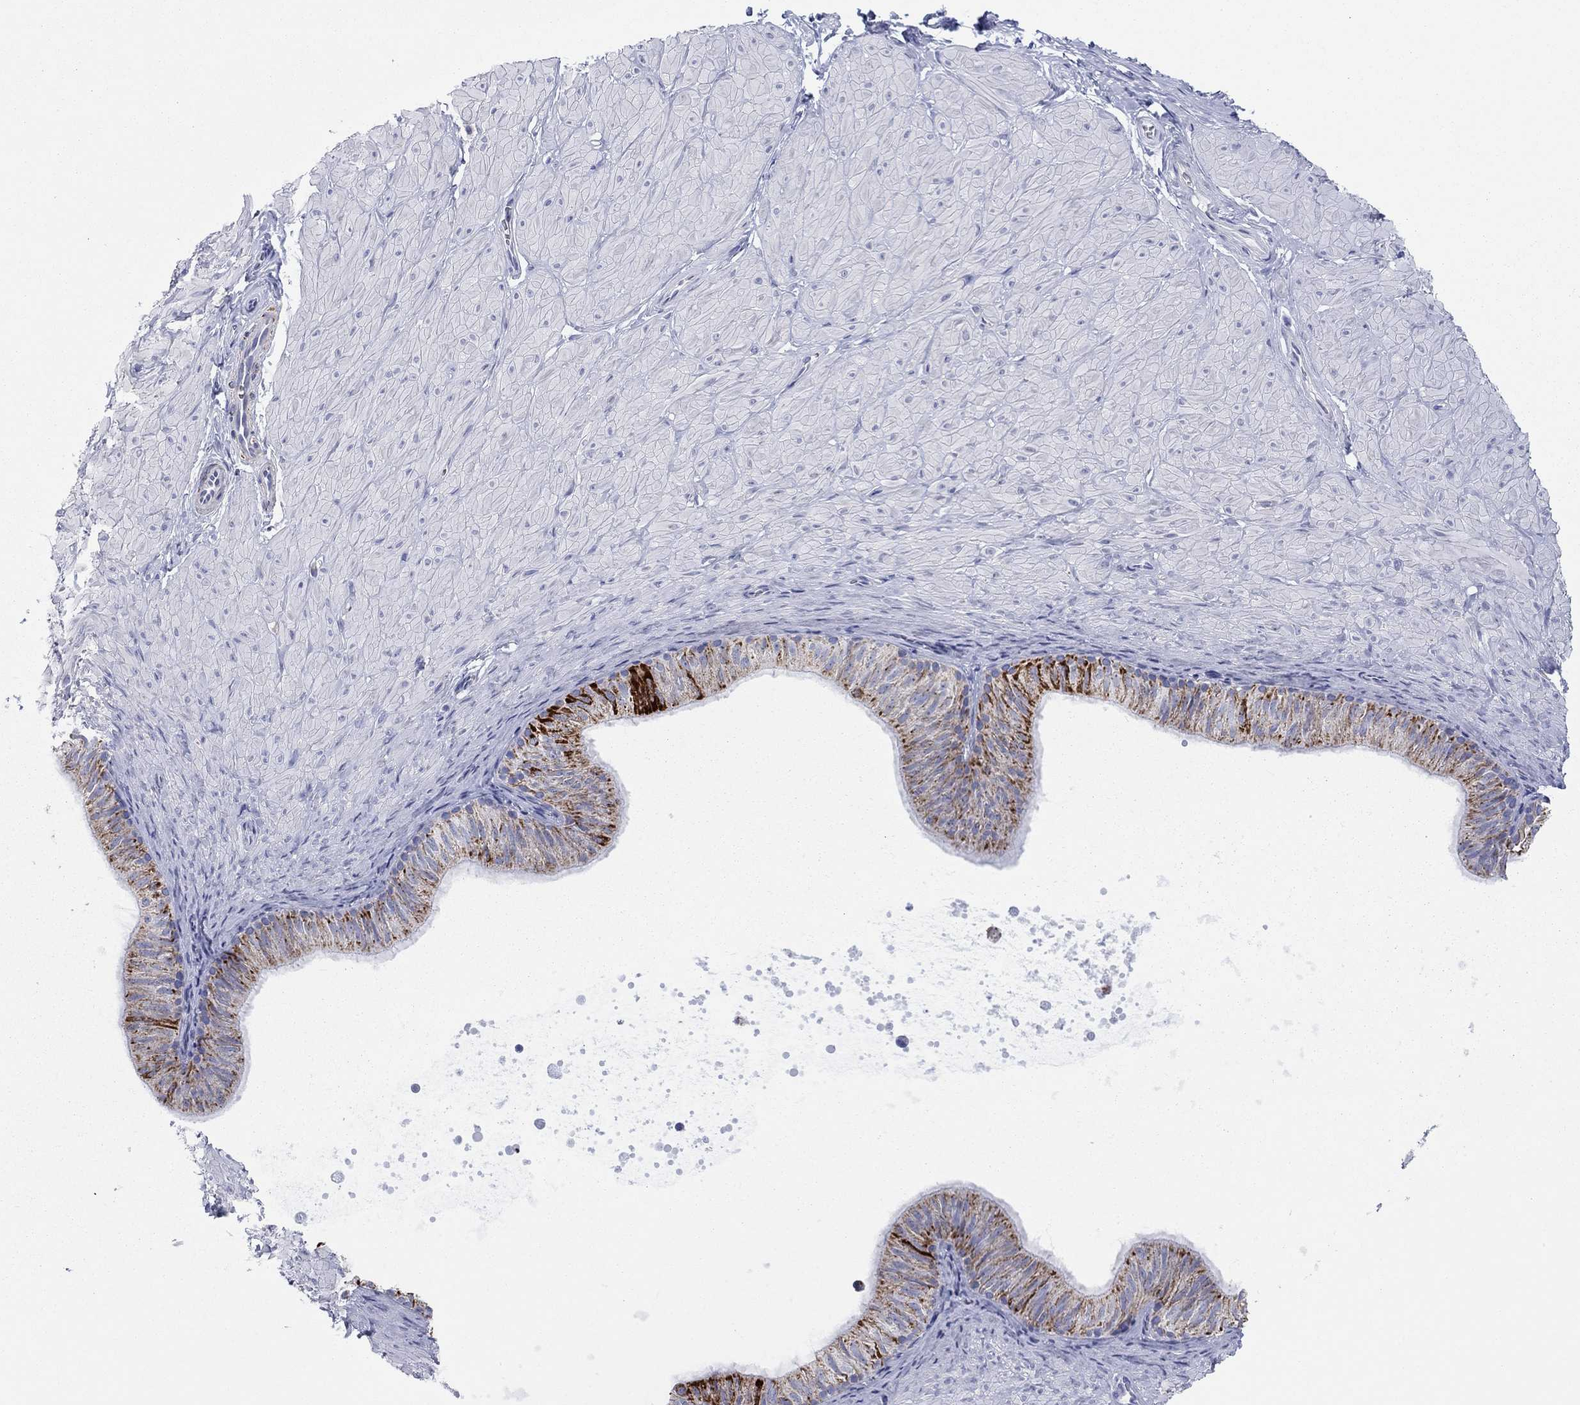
{"staining": {"intensity": "negative", "quantity": "none", "location": "none"}, "tissue": "soft tissue", "cell_type": "Fibroblasts", "image_type": "normal", "snomed": [{"axis": "morphology", "description": "Normal tissue, NOS"}, {"axis": "topography", "description": "Smooth muscle"}, {"axis": "topography", "description": "Peripheral nerve tissue"}], "caption": "Immunohistochemical staining of benign human soft tissue reveals no significant expression in fibroblasts.", "gene": "MGST3", "patient": {"sex": "male", "age": 22}}